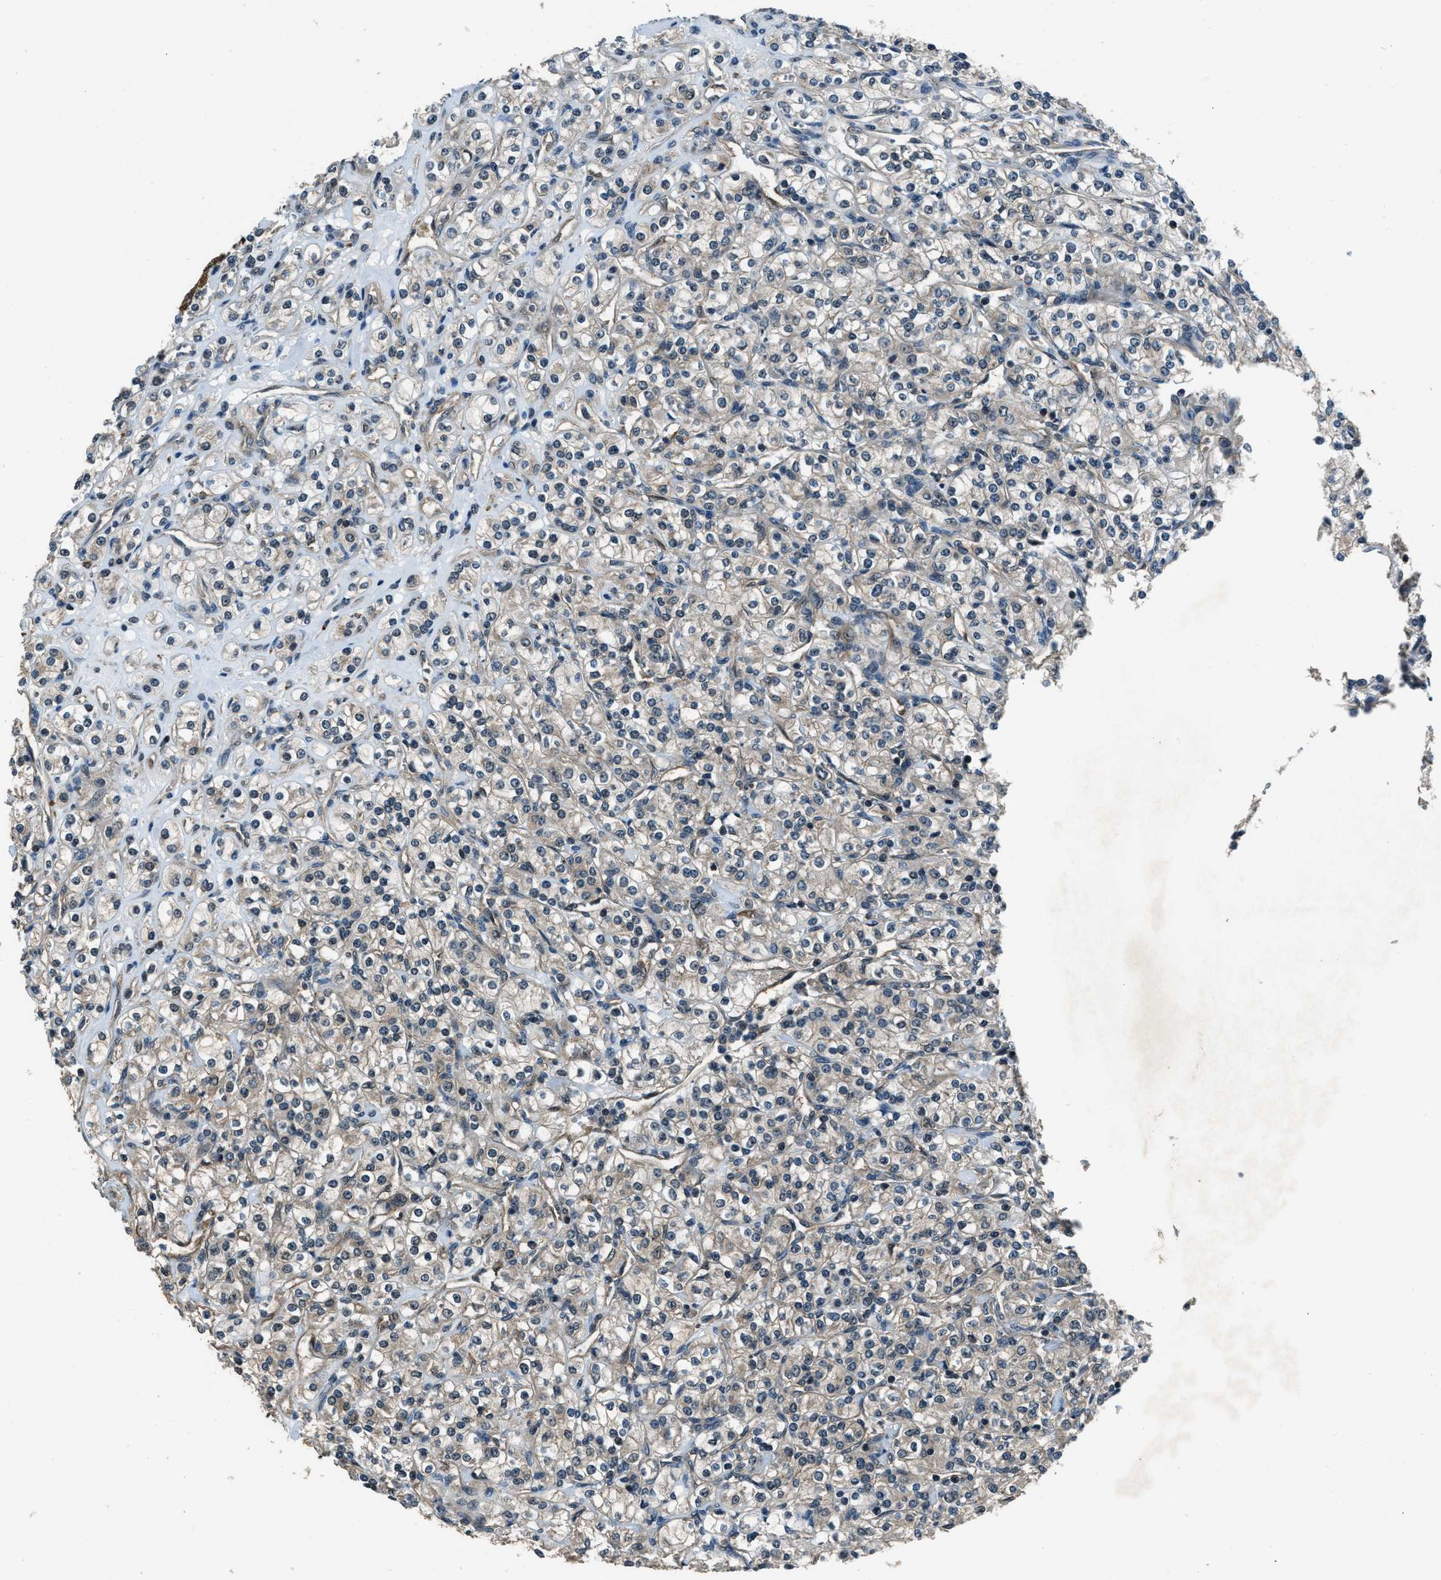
{"staining": {"intensity": "weak", "quantity": "25%-75%", "location": "cytoplasmic/membranous"}, "tissue": "renal cancer", "cell_type": "Tumor cells", "image_type": "cancer", "snomed": [{"axis": "morphology", "description": "Adenocarcinoma, NOS"}, {"axis": "topography", "description": "Kidney"}], "caption": "High-magnification brightfield microscopy of renal cancer (adenocarcinoma) stained with DAB (brown) and counterstained with hematoxylin (blue). tumor cells exhibit weak cytoplasmic/membranous expression is present in approximately25%-75% of cells.", "gene": "NUDCD3", "patient": {"sex": "male", "age": 77}}